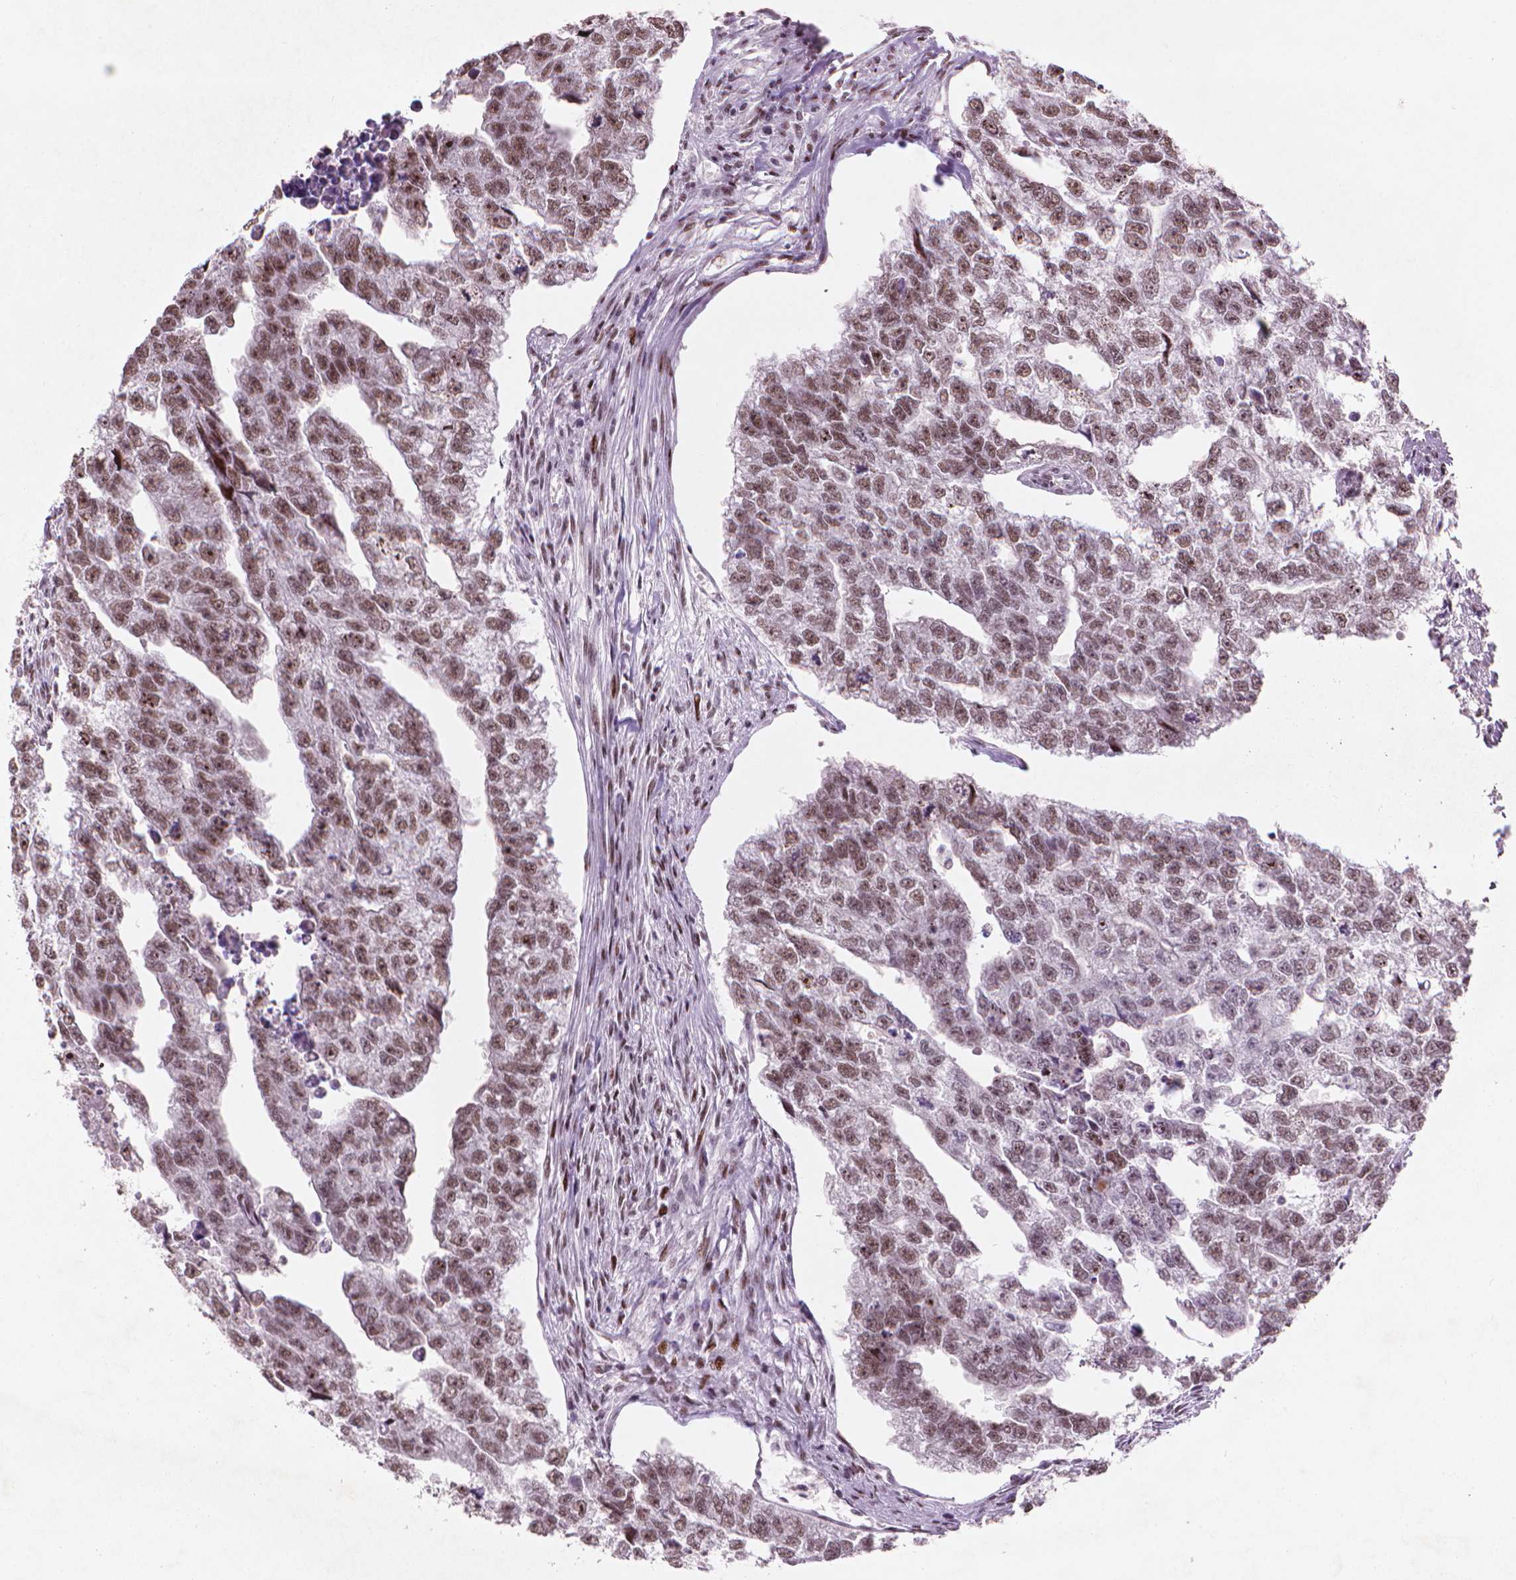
{"staining": {"intensity": "moderate", "quantity": ">75%", "location": "nuclear"}, "tissue": "testis cancer", "cell_type": "Tumor cells", "image_type": "cancer", "snomed": [{"axis": "morphology", "description": "Carcinoma, Embryonal, NOS"}, {"axis": "morphology", "description": "Teratoma, malignant, NOS"}, {"axis": "topography", "description": "Testis"}], "caption": "An image showing moderate nuclear staining in about >75% of tumor cells in testis embryonal carcinoma, as visualized by brown immunohistochemical staining.", "gene": "HES7", "patient": {"sex": "male", "age": 44}}